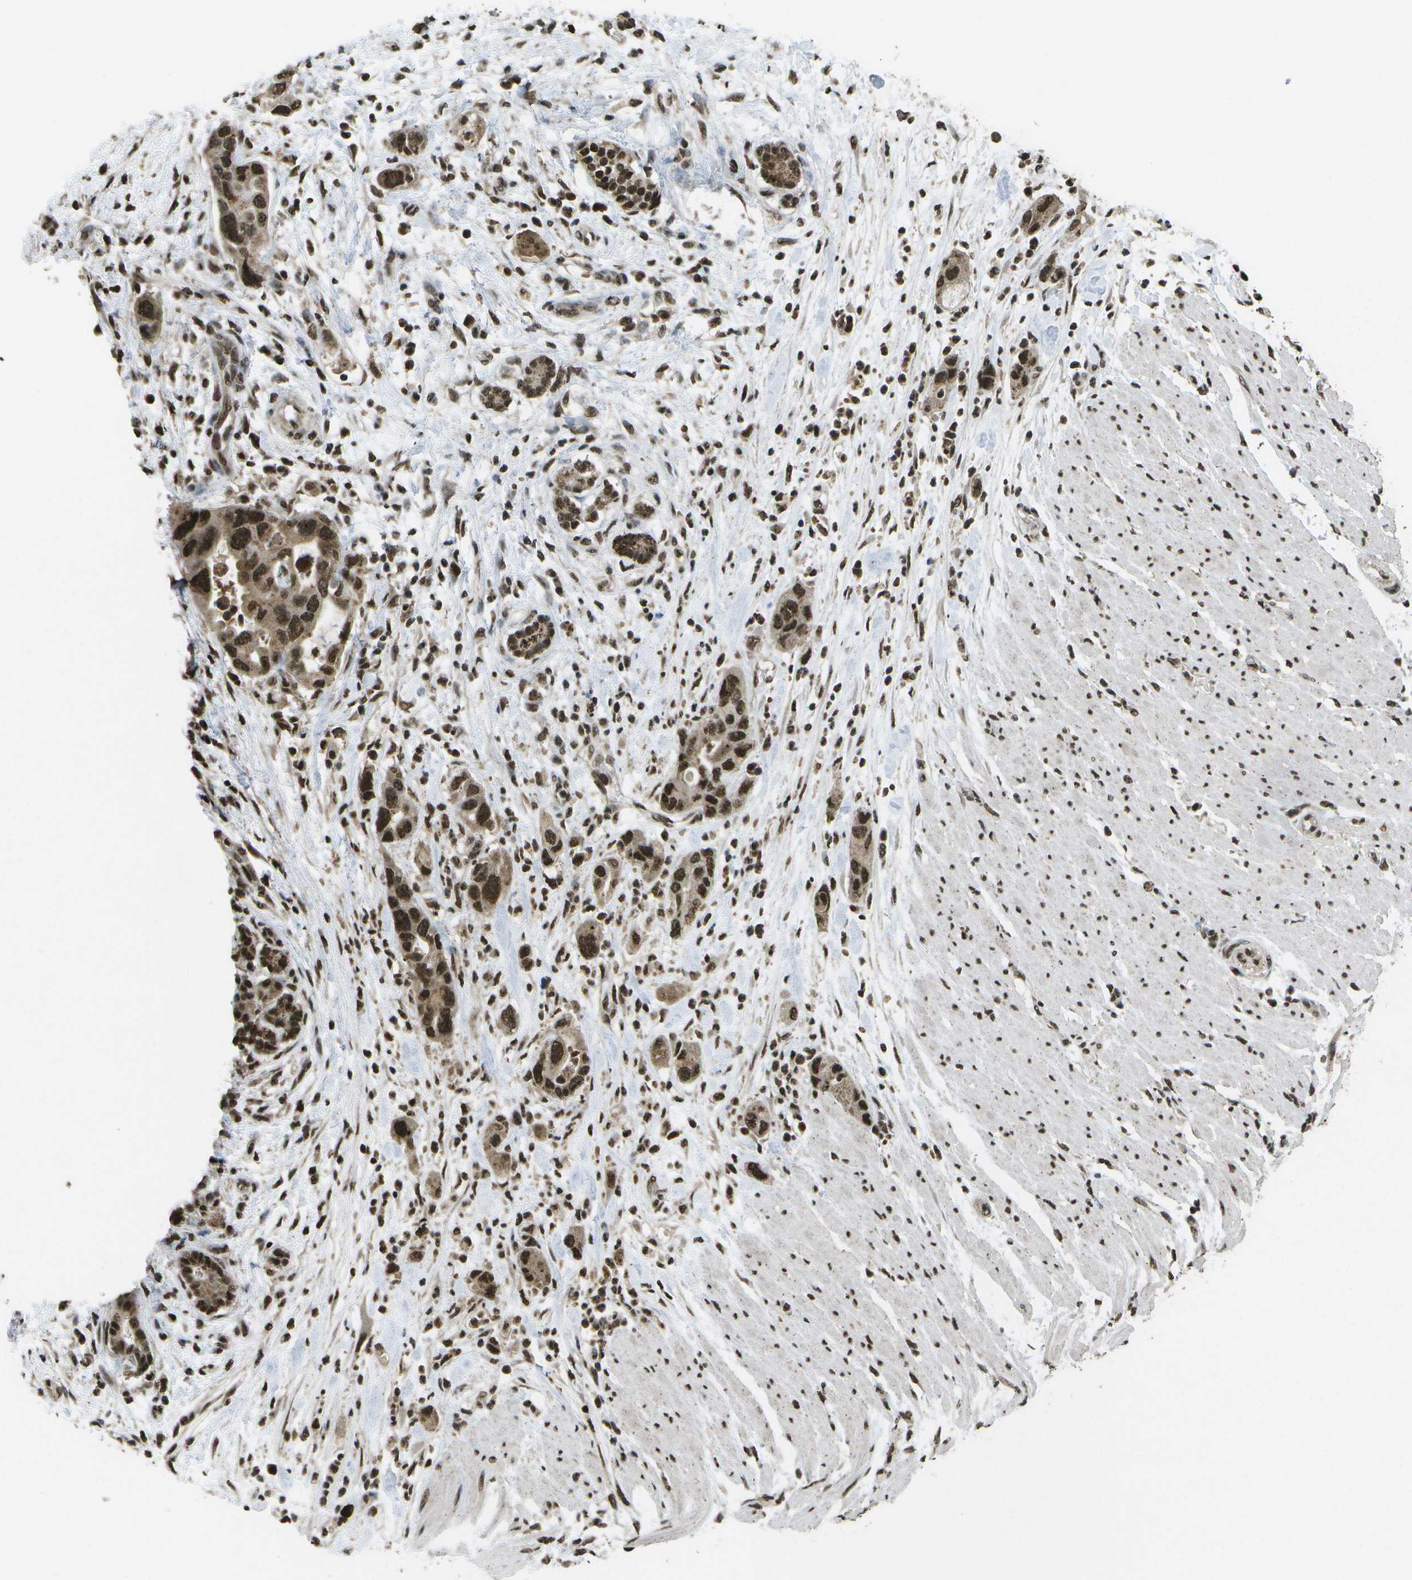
{"staining": {"intensity": "strong", "quantity": ">75%", "location": "cytoplasmic/membranous,nuclear"}, "tissue": "pancreatic cancer", "cell_type": "Tumor cells", "image_type": "cancer", "snomed": [{"axis": "morphology", "description": "Normal tissue, NOS"}, {"axis": "morphology", "description": "Adenocarcinoma, NOS"}, {"axis": "topography", "description": "Pancreas"}], "caption": "Tumor cells show high levels of strong cytoplasmic/membranous and nuclear staining in approximately >75% of cells in human pancreatic adenocarcinoma. Ihc stains the protein in brown and the nuclei are stained blue.", "gene": "SPEN", "patient": {"sex": "female", "age": 71}}